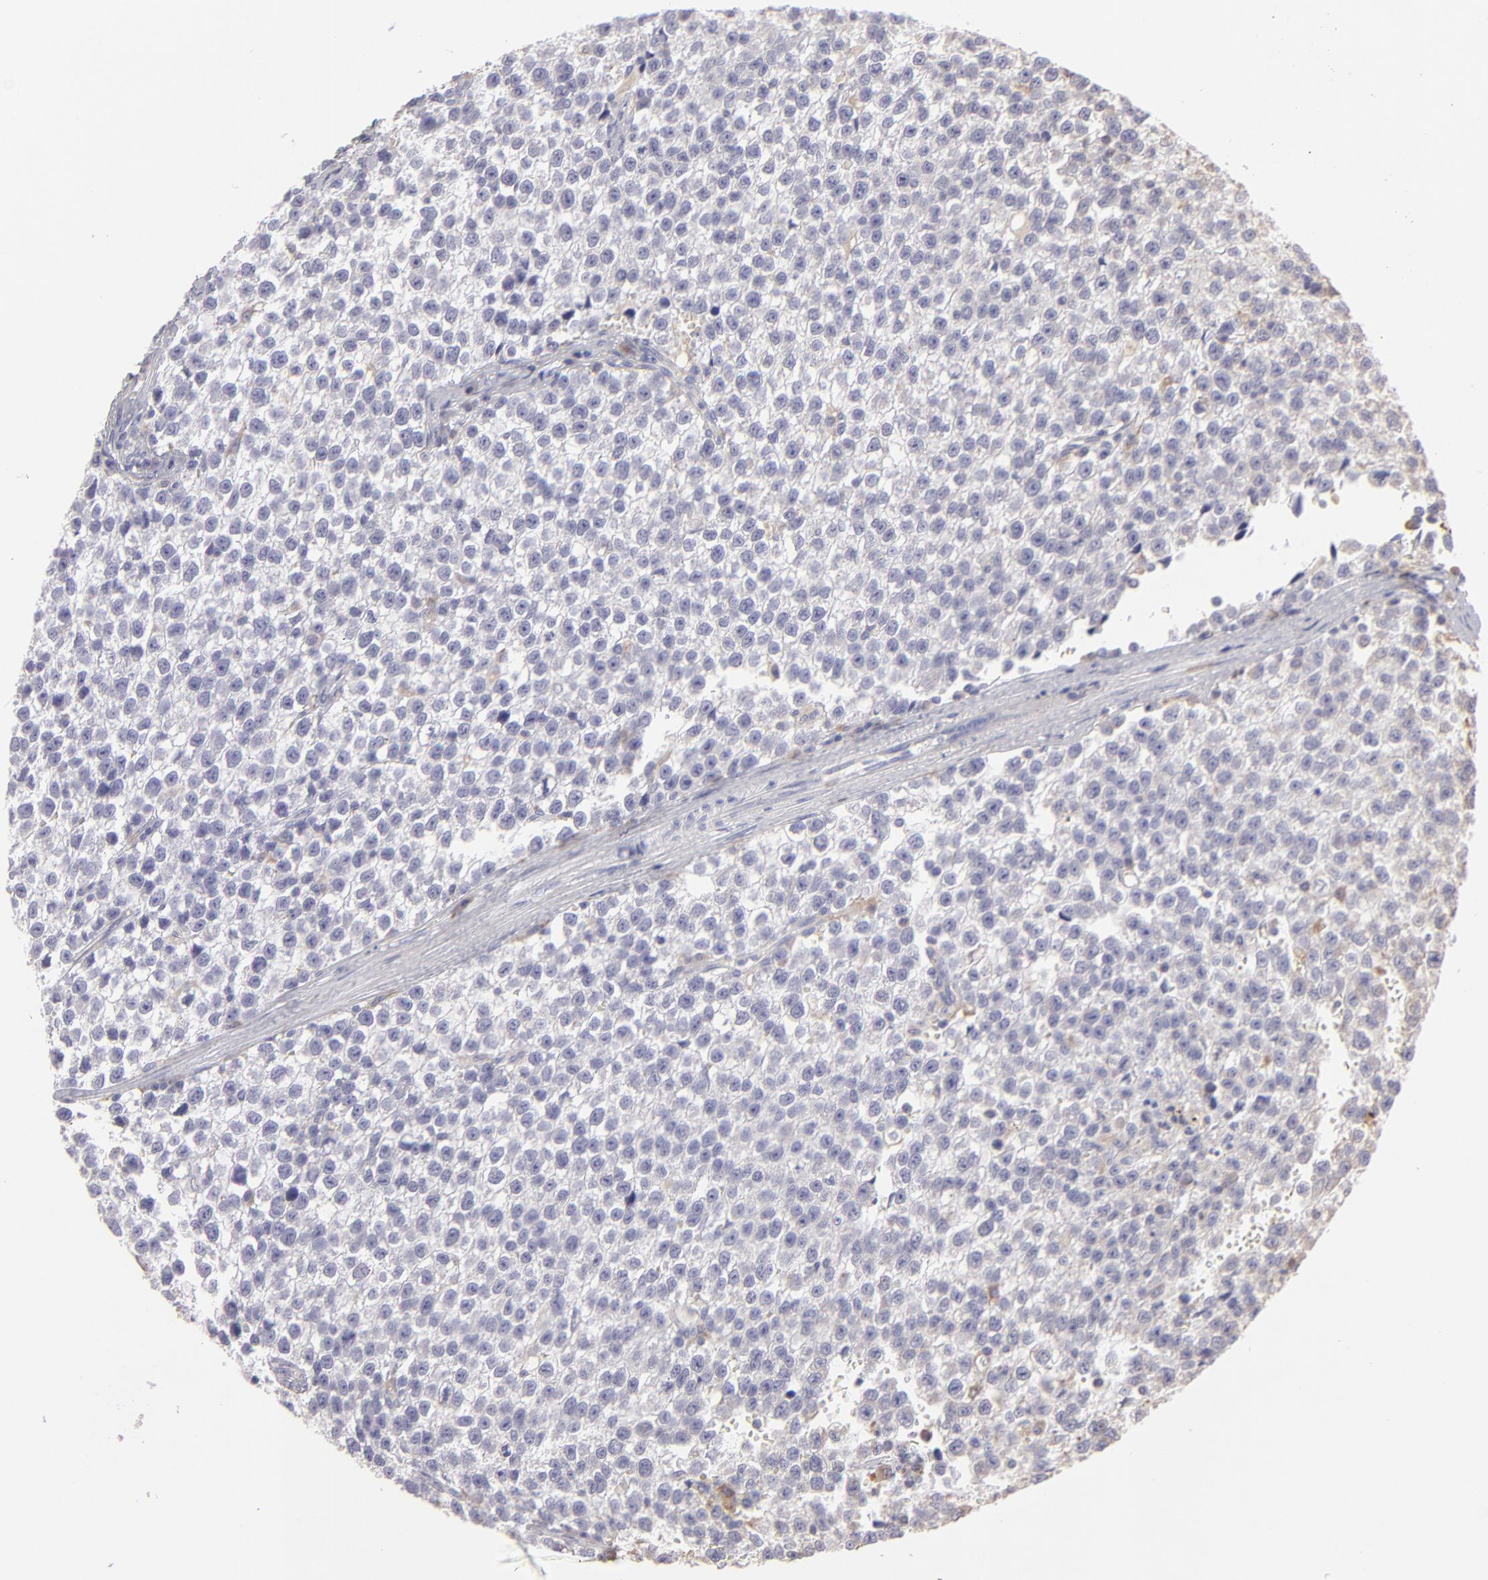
{"staining": {"intensity": "negative", "quantity": "none", "location": "none"}, "tissue": "testis cancer", "cell_type": "Tumor cells", "image_type": "cancer", "snomed": [{"axis": "morphology", "description": "Seminoma, NOS"}, {"axis": "topography", "description": "Testis"}], "caption": "There is no significant staining in tumor cells of seminoma (testis). Nuclei are stained in blue.", "gene": "CALR", "patient": {"sex": "male", "age": 35}}